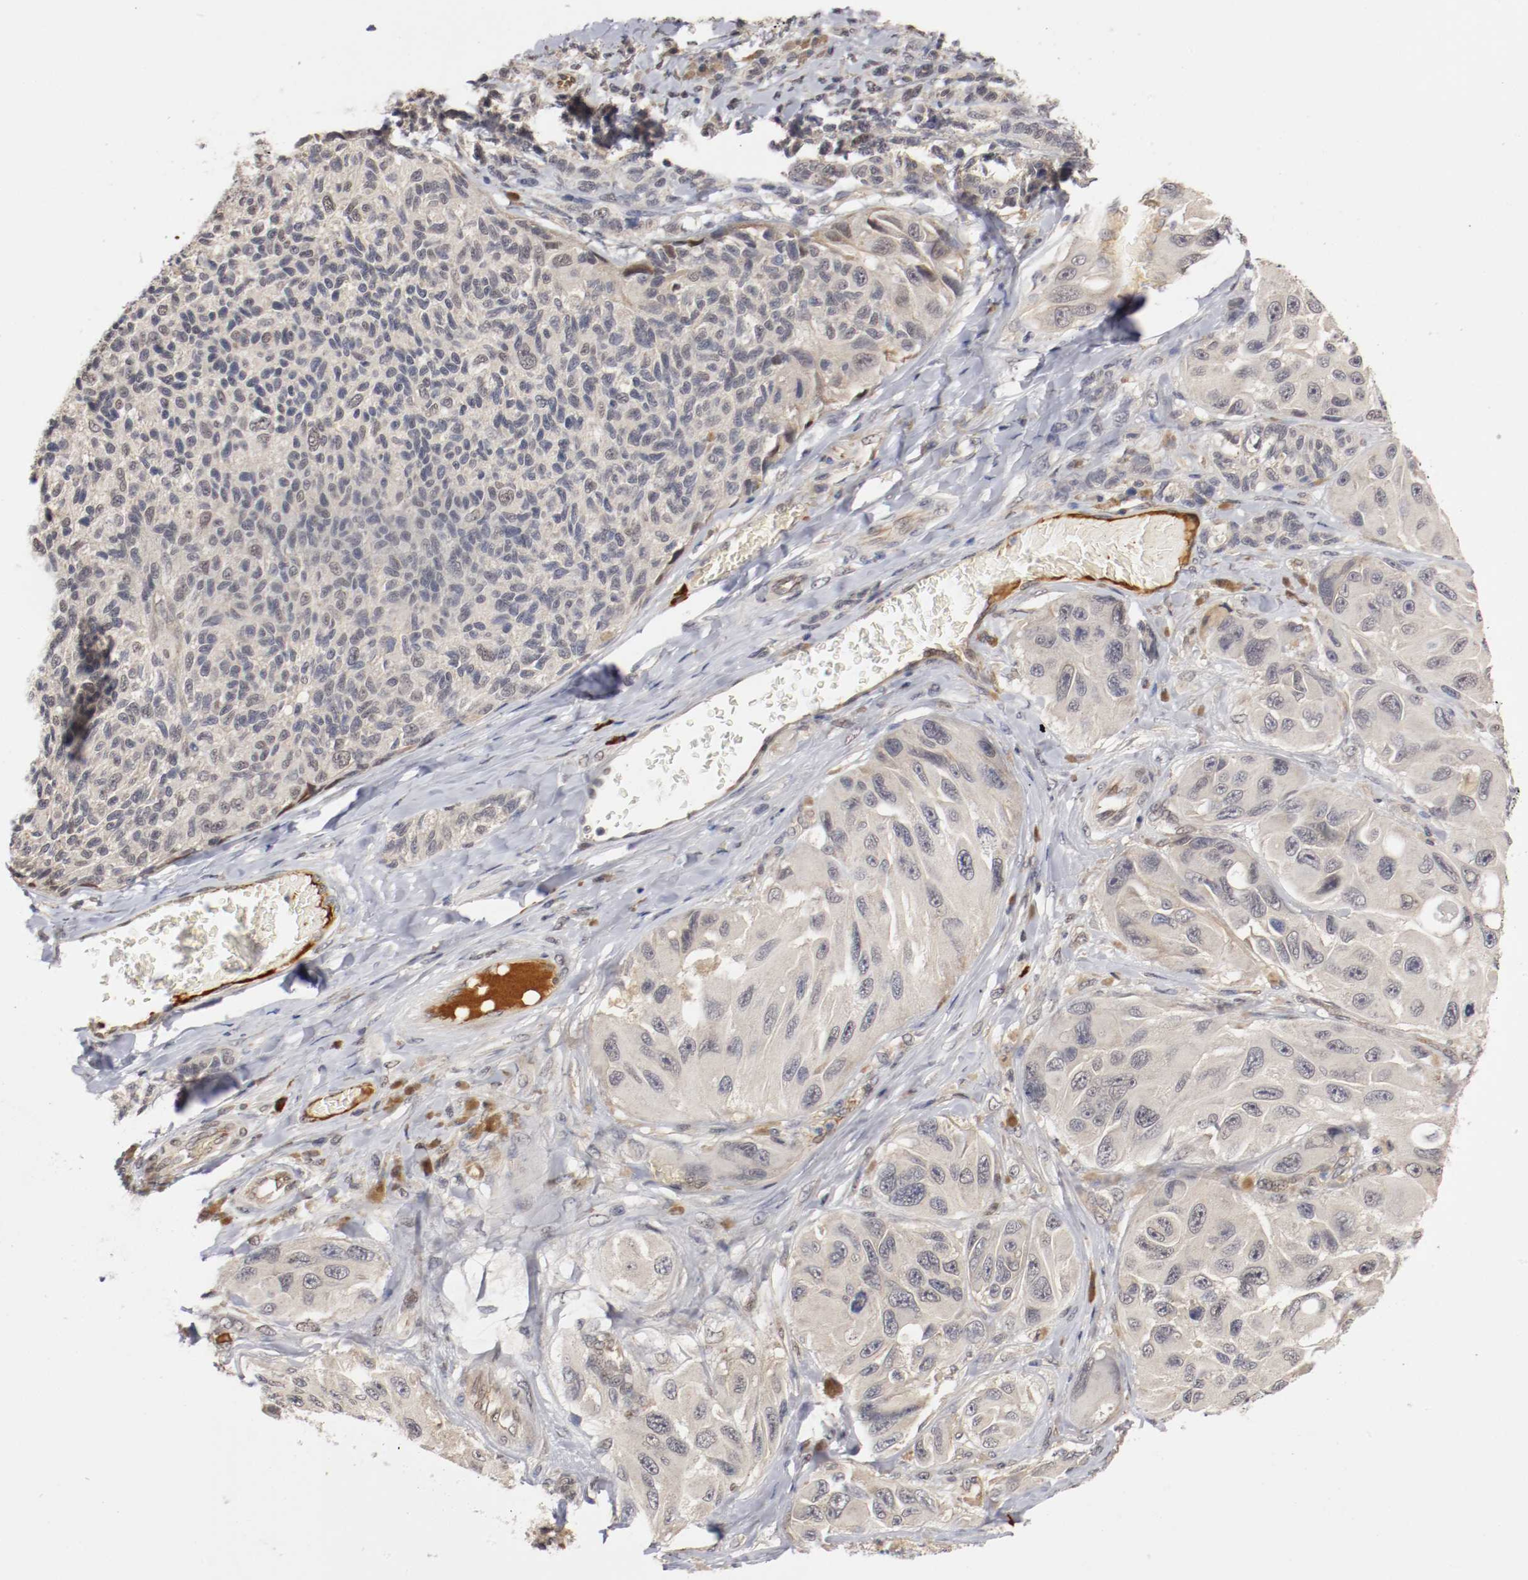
{"staining": {"intensity": "negative", "quantity": "none", "location": "none"}, "tissue": "melanoma", "cell_type": "Tumor cells", "image_type": "cancer", "snomed": [{"axis": "morphology", "description": "Malignant melanoma, NOS"}, {"axis": "topography", "description": "Skin"}], "caption": "IHC micrograph of melanoma stained for a protein (brown), which displays no expression in tumor cells.", "gene": "DNMT3B", "patient": {"sex": "female", "age": 73}}